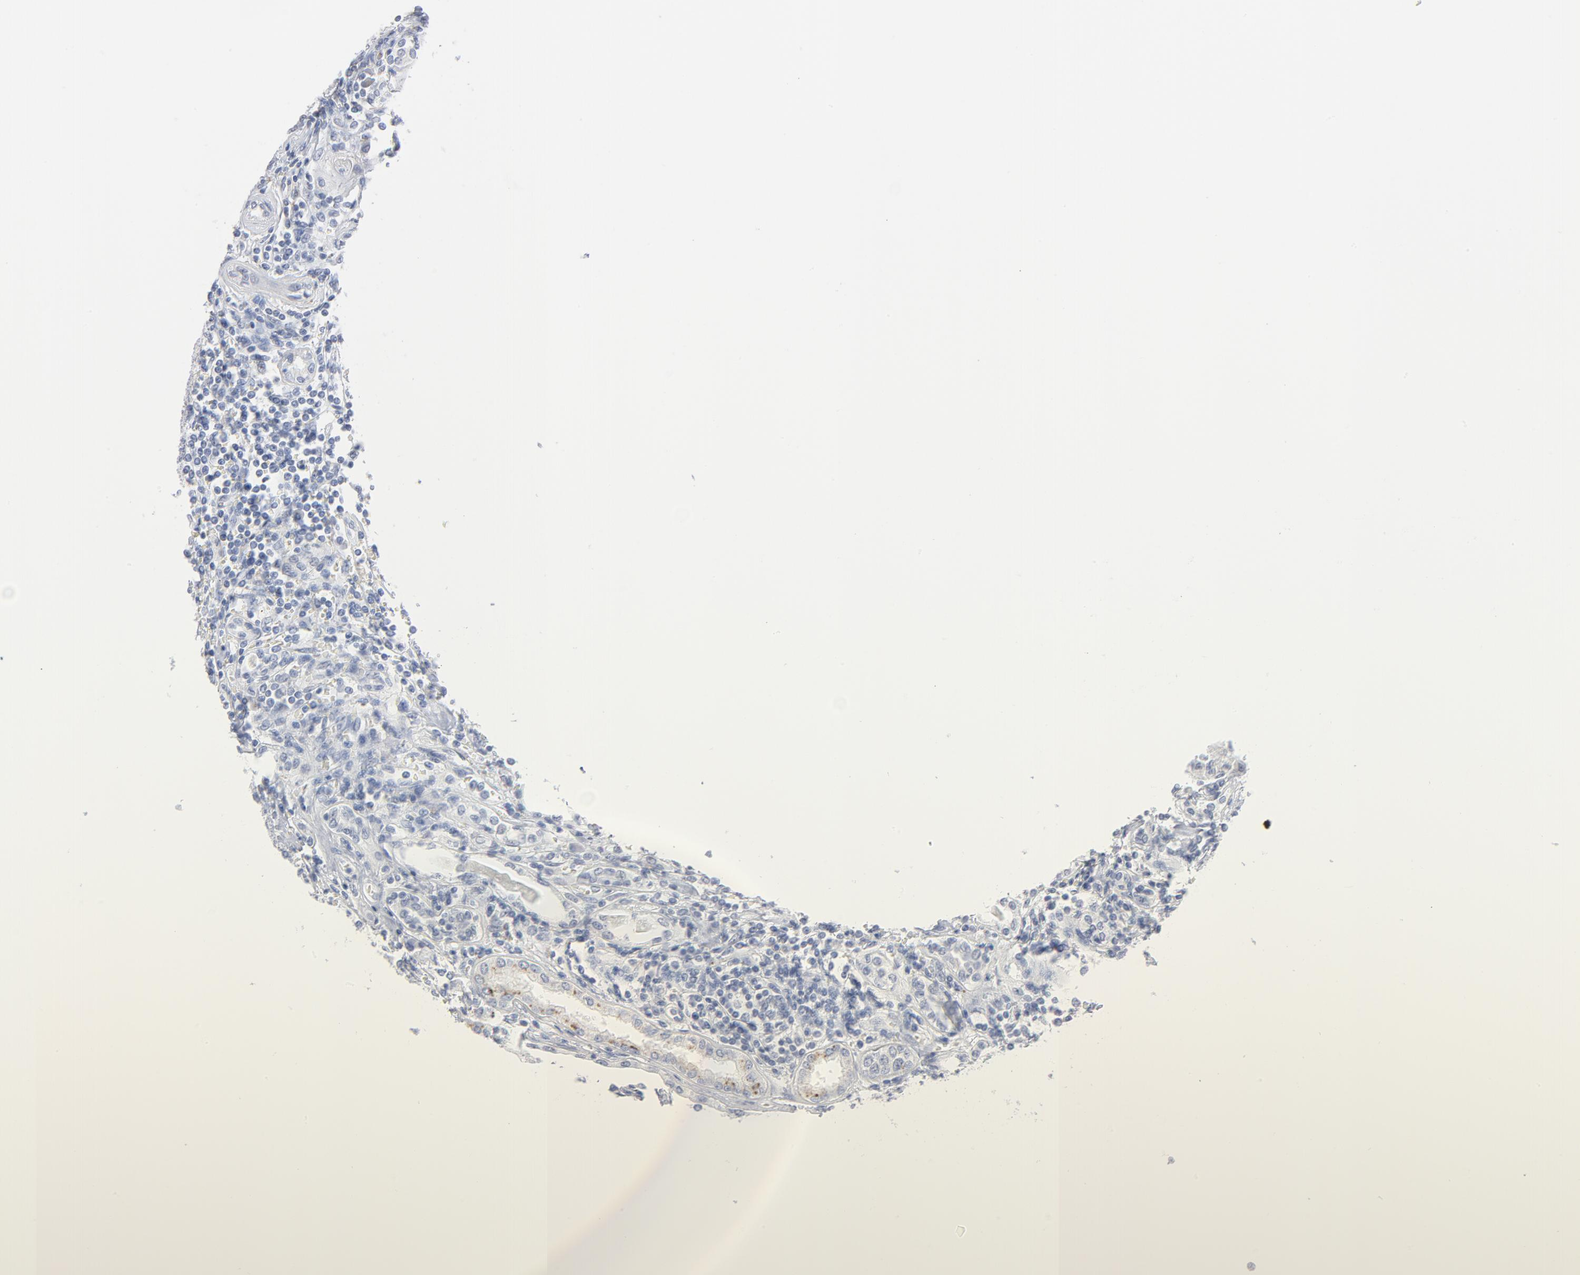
{"staining": {"intensity": "negative", "quantity": "none", "location": "none"}, "tissue": "renal cancer", "cell_type": "Tumor cells", "image_type": "cancer", "snomed": [{"axis": "morphology", "description": "Normal tissue, NOS"}, {"axis": "morphology", "description": "Adenocarcinoma, NOS"}, {"axis": "topography", "description": "Kidney"}], "caption": "There is no significant expression in tumor cells of renal adenocarcinoma. (DAB IHC visualized using brightfield microscopy, high magnification).", "gene": "LTBP2", "patient": {"sex": "male", "age": 71}}